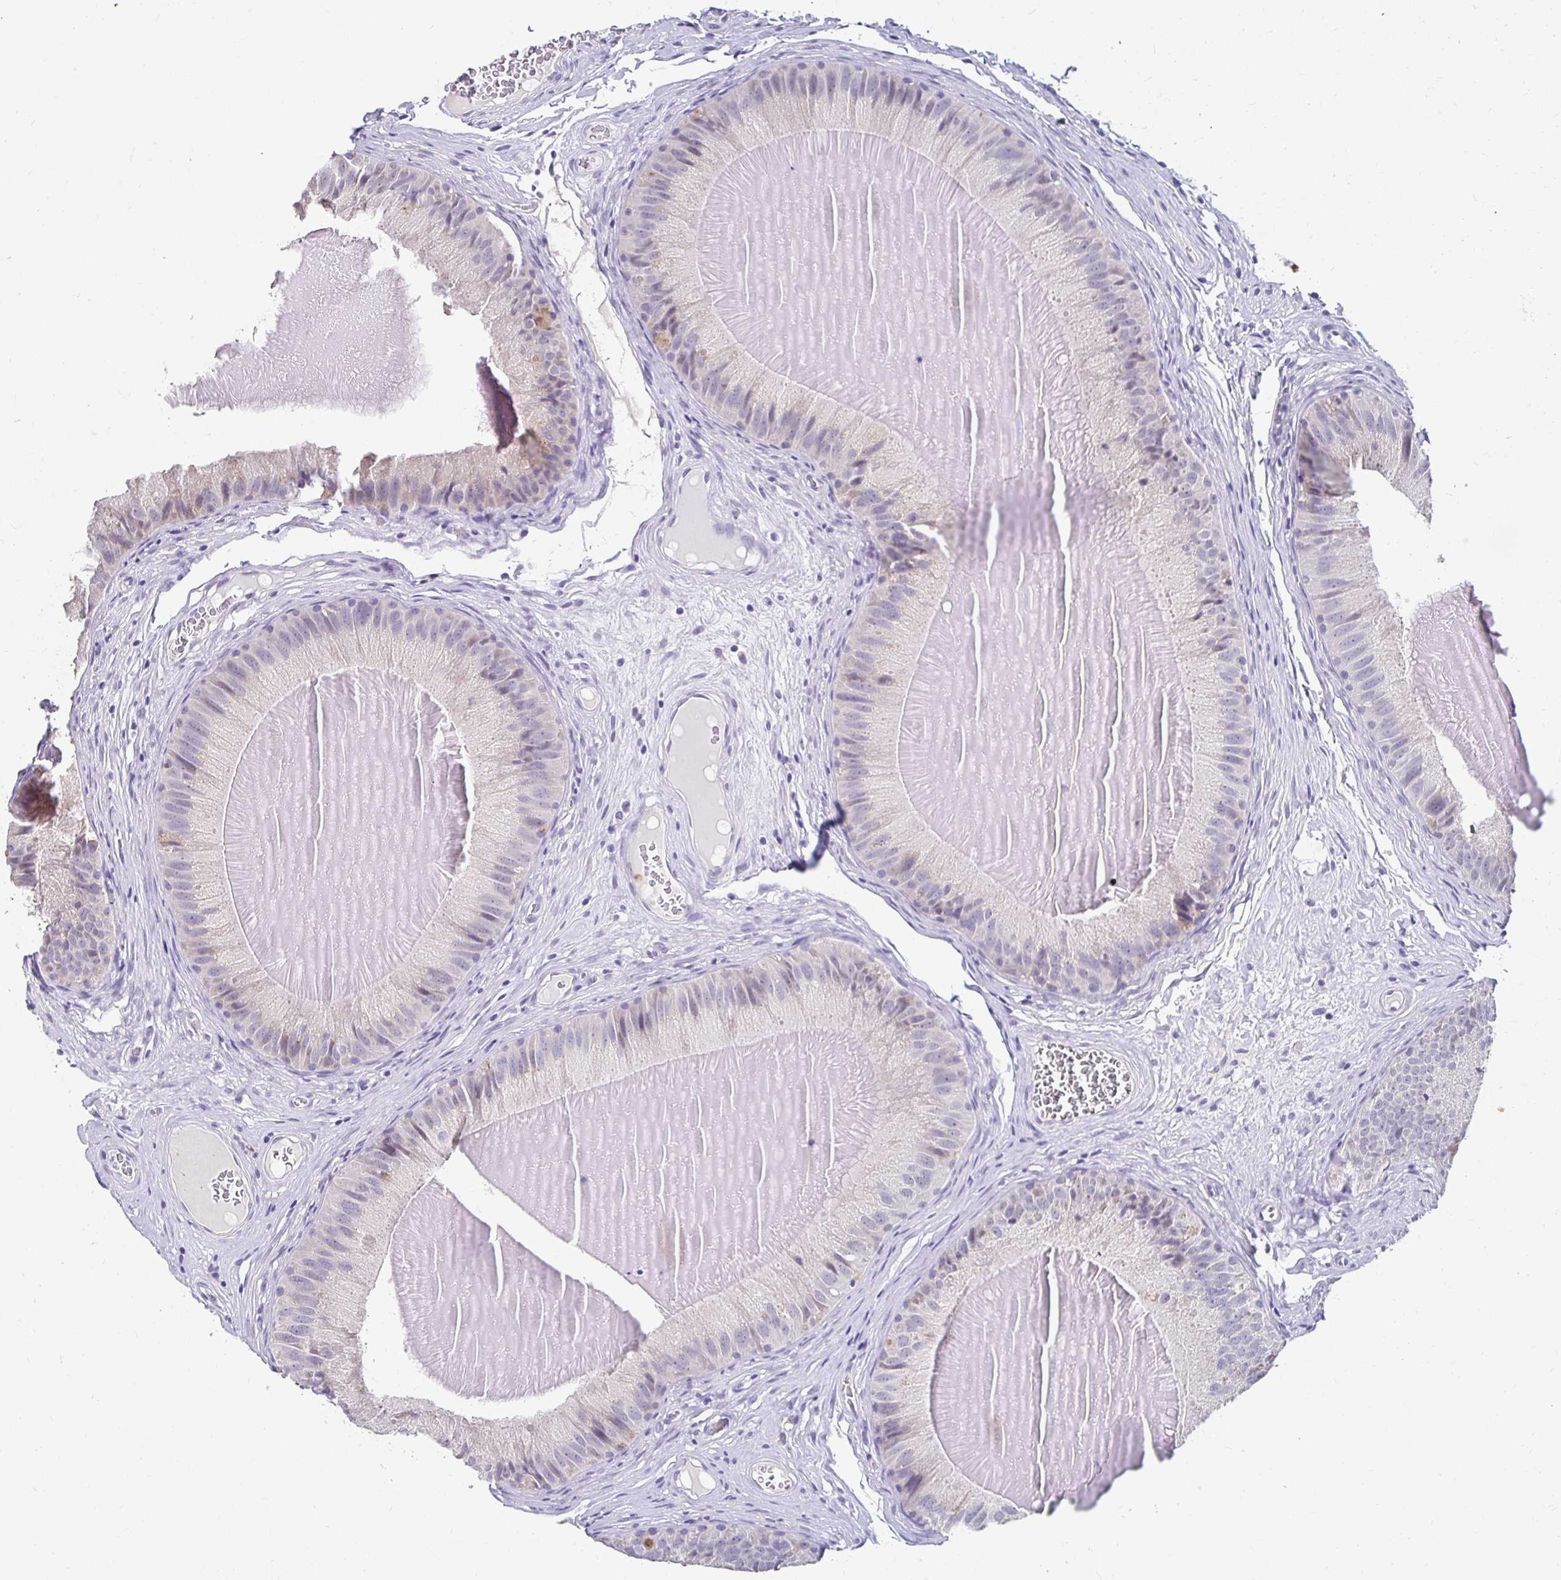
{"staining": {"intensity": "negative", "quantity": "none", "location": "none"}, "tissue": "epididymis", "cell_type": "Glandular cells", "image_type": "normal", "snomed": [{"axis": "morphology", "description": "Normal tissue, NOS"}, {"axis": "topography", "description": "Epididymis, spermatic cord, NOS"}], "caption": "Glandular cells are negative for protein expression in unremarkable human epididymis.", "gene": "GK2", "patient": {"sex": "male", "age": 39}}